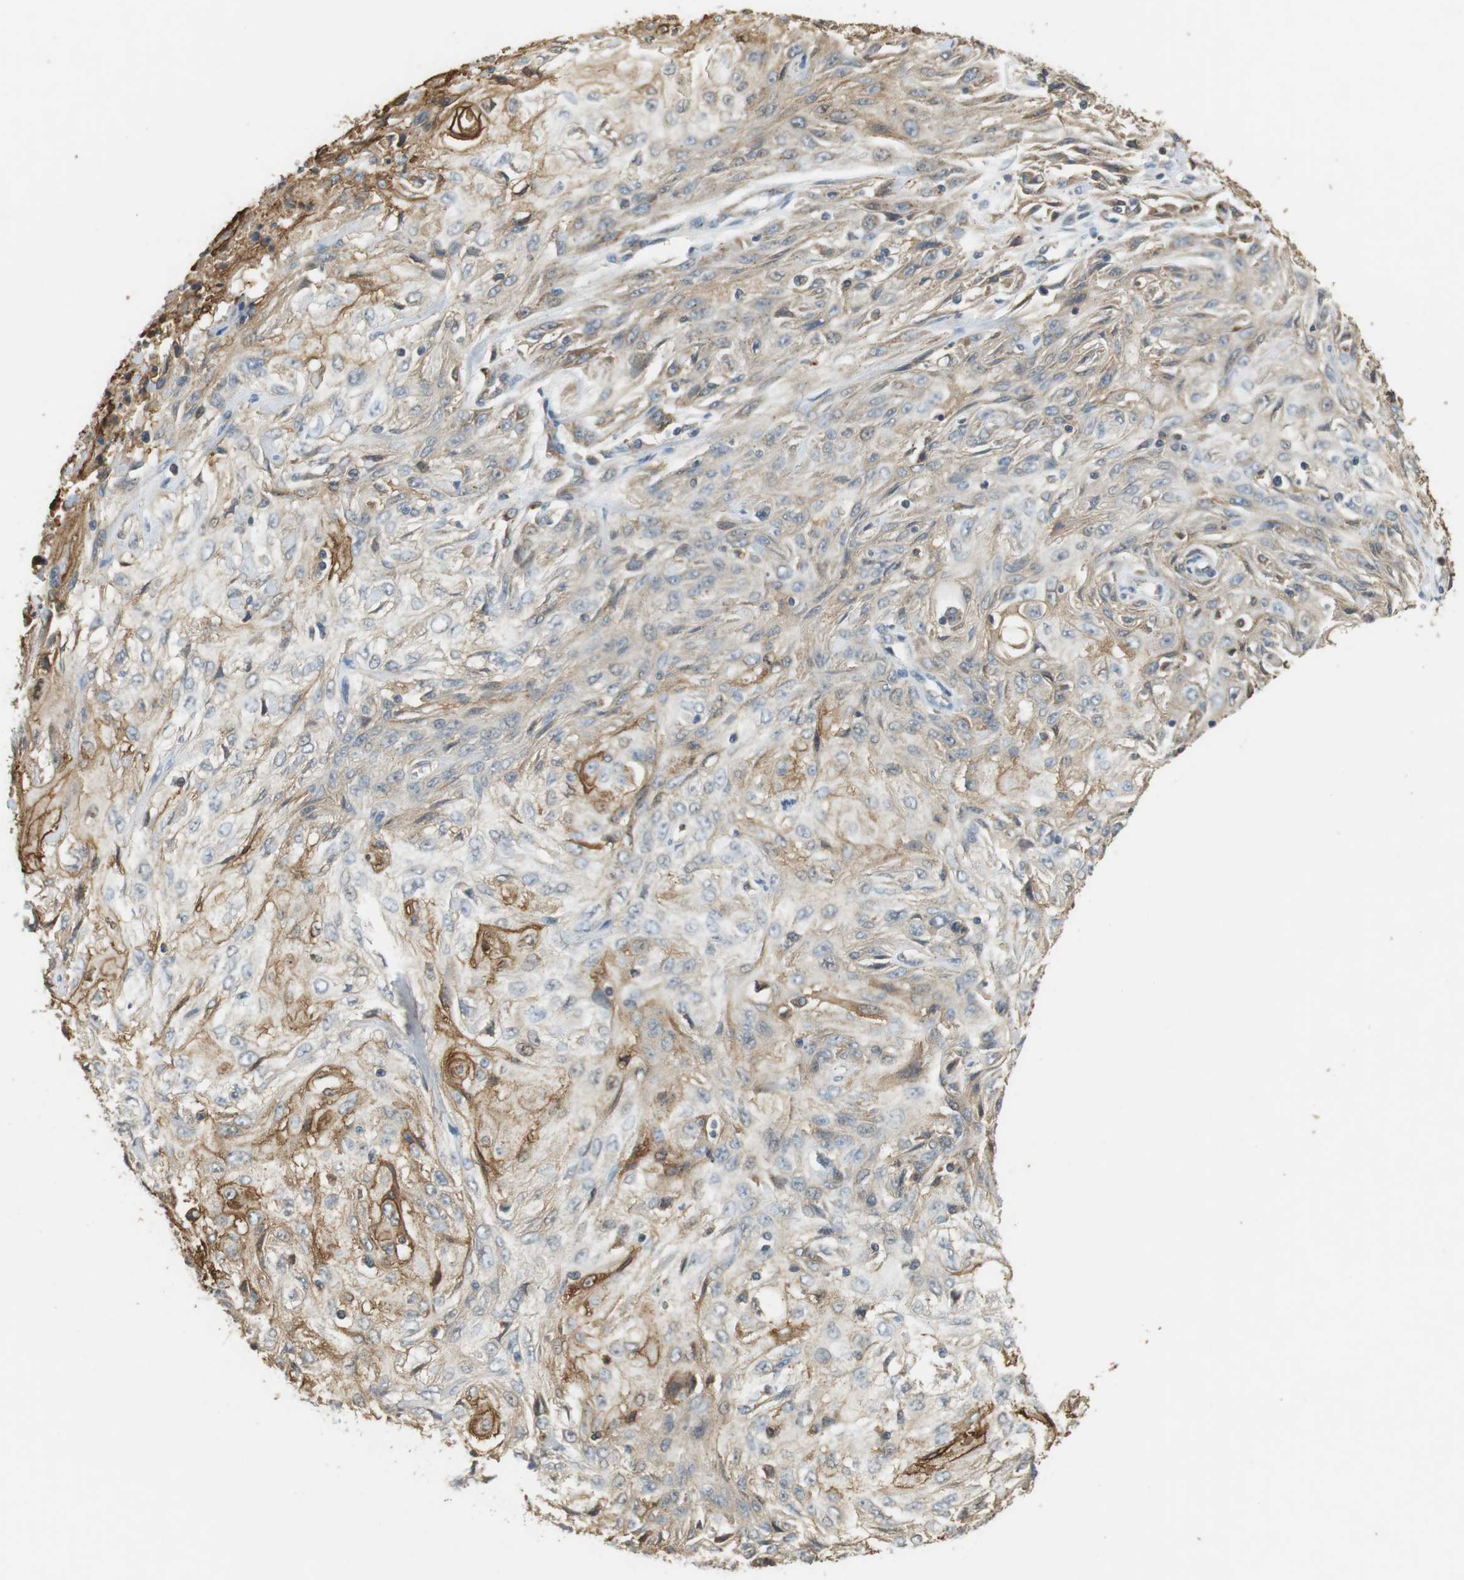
{"staining": {"intensity": "moderate", "quantity": "25%-75%", "location": "cytoplasmic/membranous"}, "tissue": "skin cancer", "cell_type": "Tumor cells", "image_type": "cancer", "snomed": [{"axis": "morphology", "description": "Squamous cell carcinoma, NOS"}, {"axis": "topography", "description": "Skin"}], "caption": "Skin squamous cell carcinoma stained with DAB IHC exhibits medium levels of moderate cytoplasmic/membranous expression in approximately 25%-75% of tumor cells. Using DAB (brown) and hematoxylin (blue) stains, captured at high magnification using brightfield microscopy.", "gene": "P2RY1", "patient": {"sex": "male", "age": 75}}